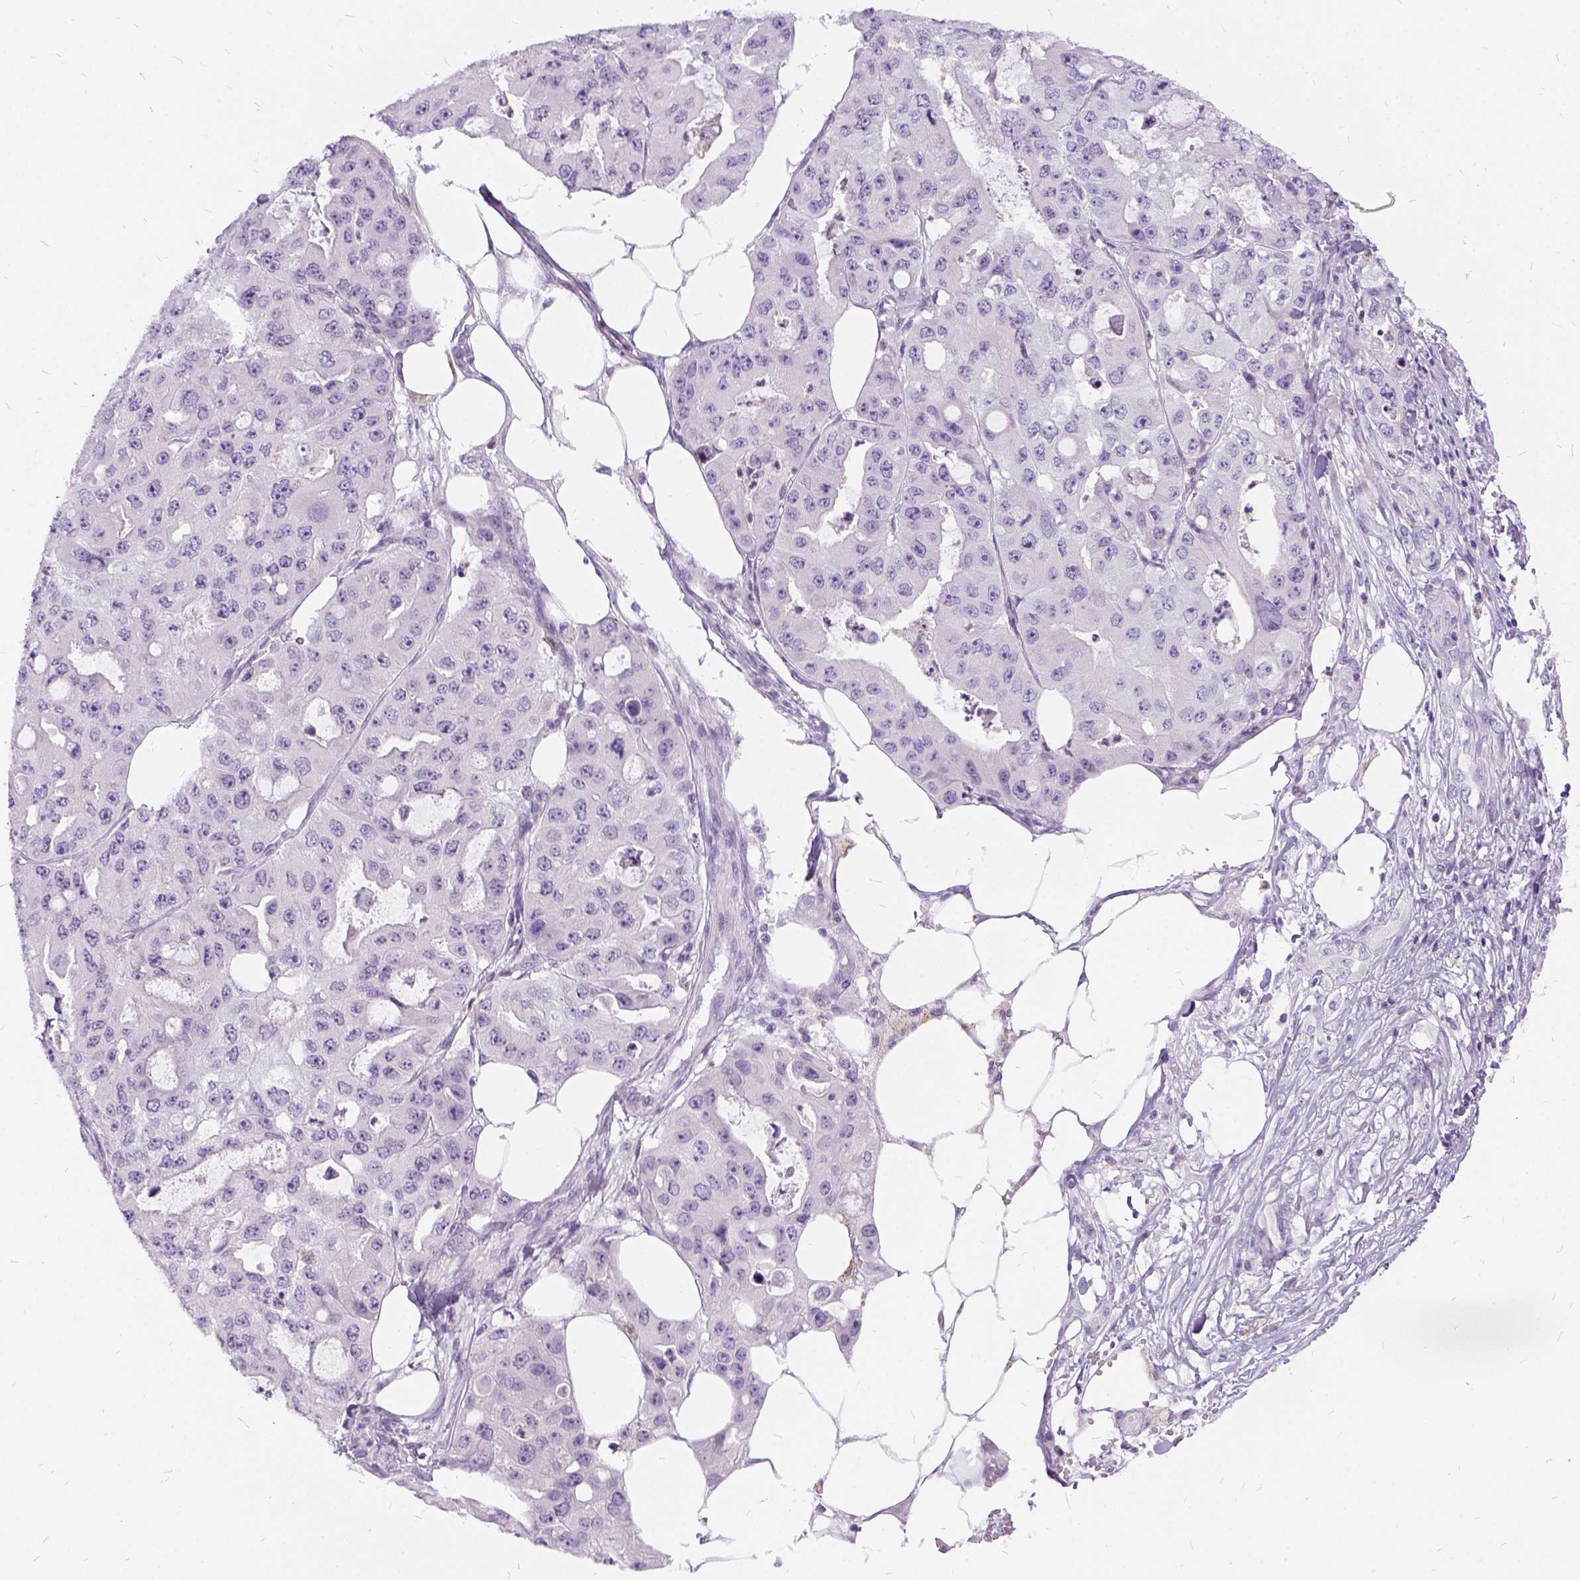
{"staining": {"intensity": "negative", "quantity": "none", "location": "none"}, "tissue": "ovarian cancer", "cell_type": "Tumor cells", "image_type": "cancer", "snomed": [{"axis": "morphology", "description": "Cystadenocarcinoma, serous, NOS"}, {"axis": "topography", "description": "Ovary"}], "caption": "The image shows no staining of tumor cells in serous cystadenocarcinoma (ovarian). (DAB (3,3'-diaminobenzidine) IHC, high magnification).", "gene": "FDX1", "patient": {"sex": "female", "age": 56}}